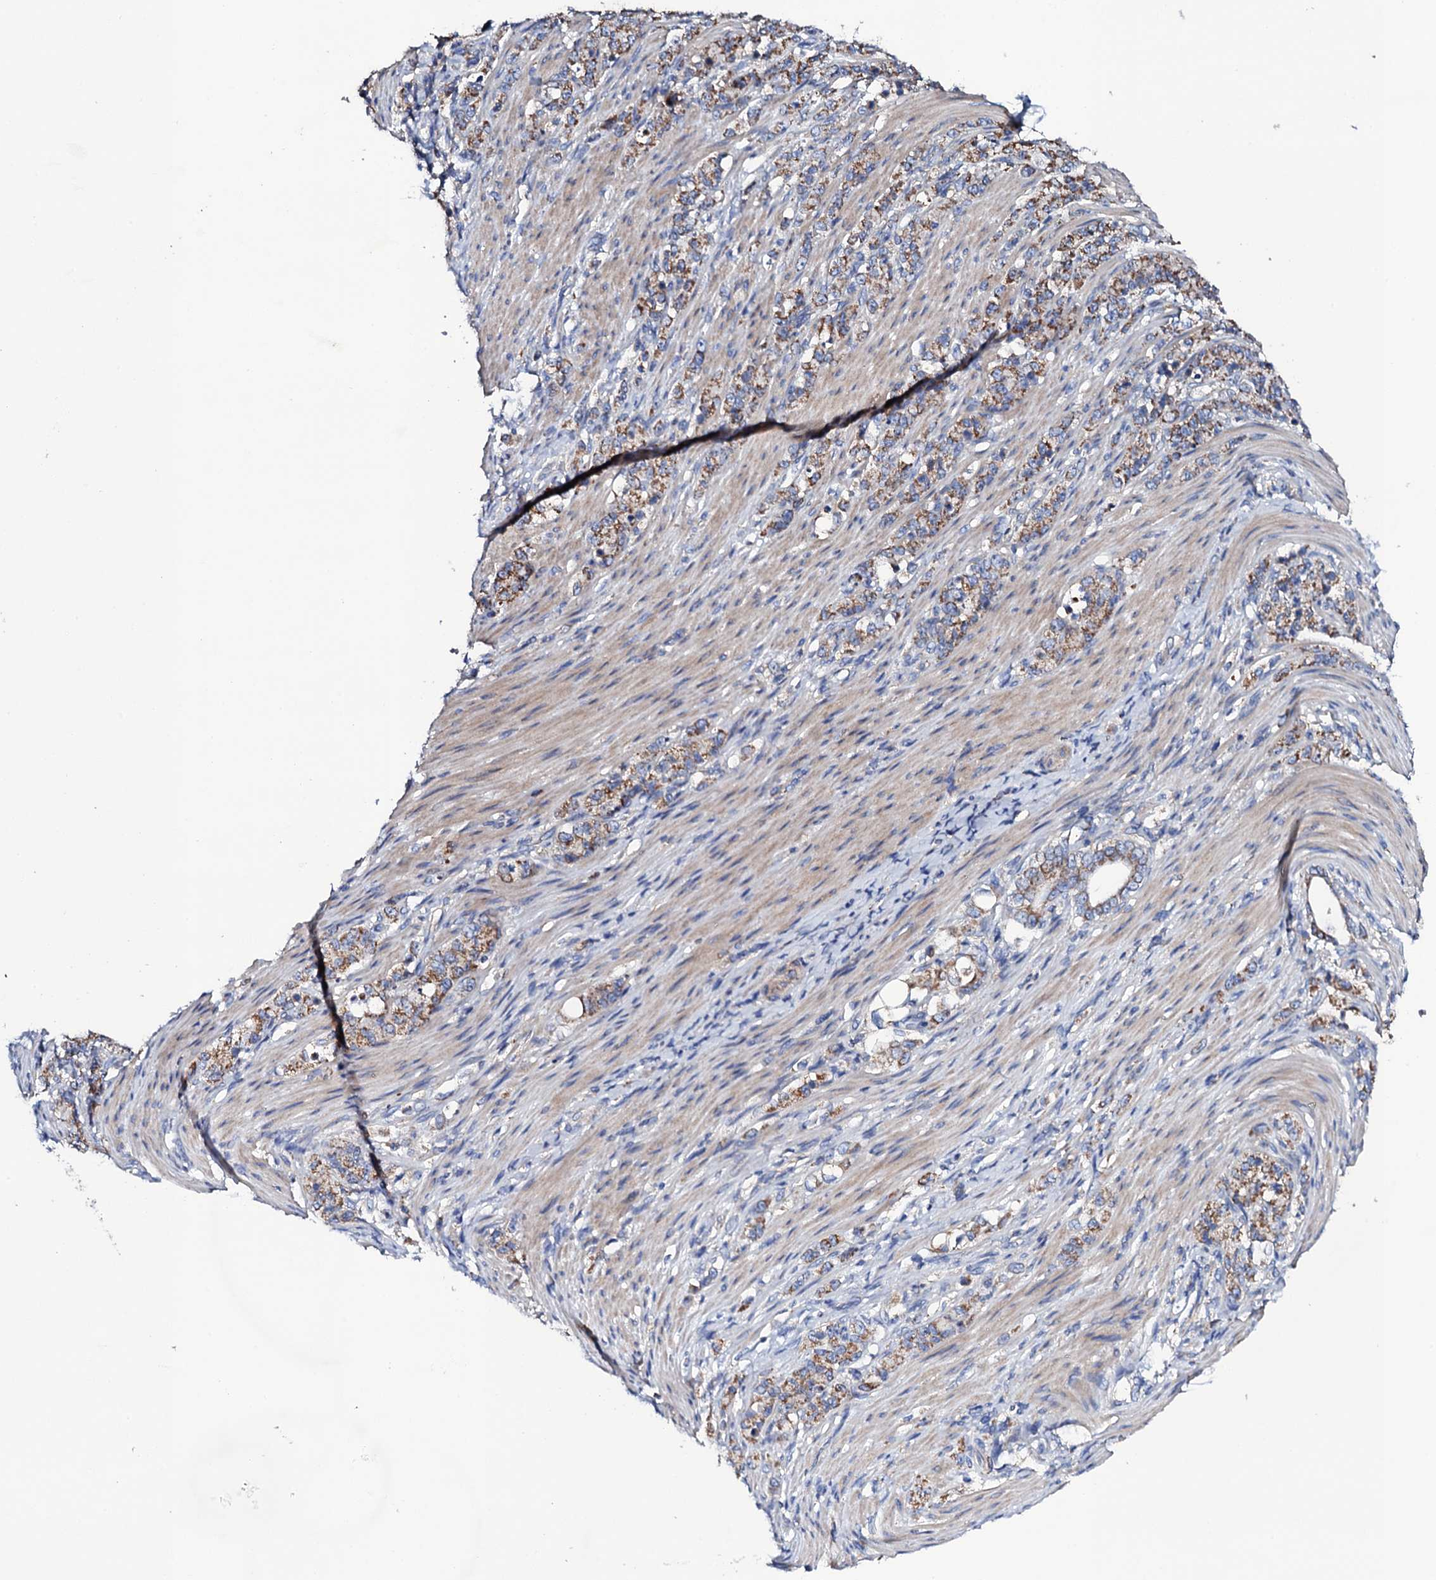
{"staining": {"intensity": "moderate", "quantity": ">75%", "location": "cytoplasmic/membranous"}, "tissue": "stomach cancer", "cell_type": "Tumor cells", "image_type": "cancer", "snomed": [{"axis": "morphology", "description": "Adenocarcinoma, NOS"}, {"axis": "topography", "description": "Stomach"}], "caption": "Stomach cancer tissue displays moderate cytoplasmic/membranous staining in about >75% of tumor cells, visualized by immunohistochemistry. (brown staining indicates protein expression, while blue staining denotes nuclei).", "gene": "TCAF2", "patient": {"sex": "female", "age": 79}}